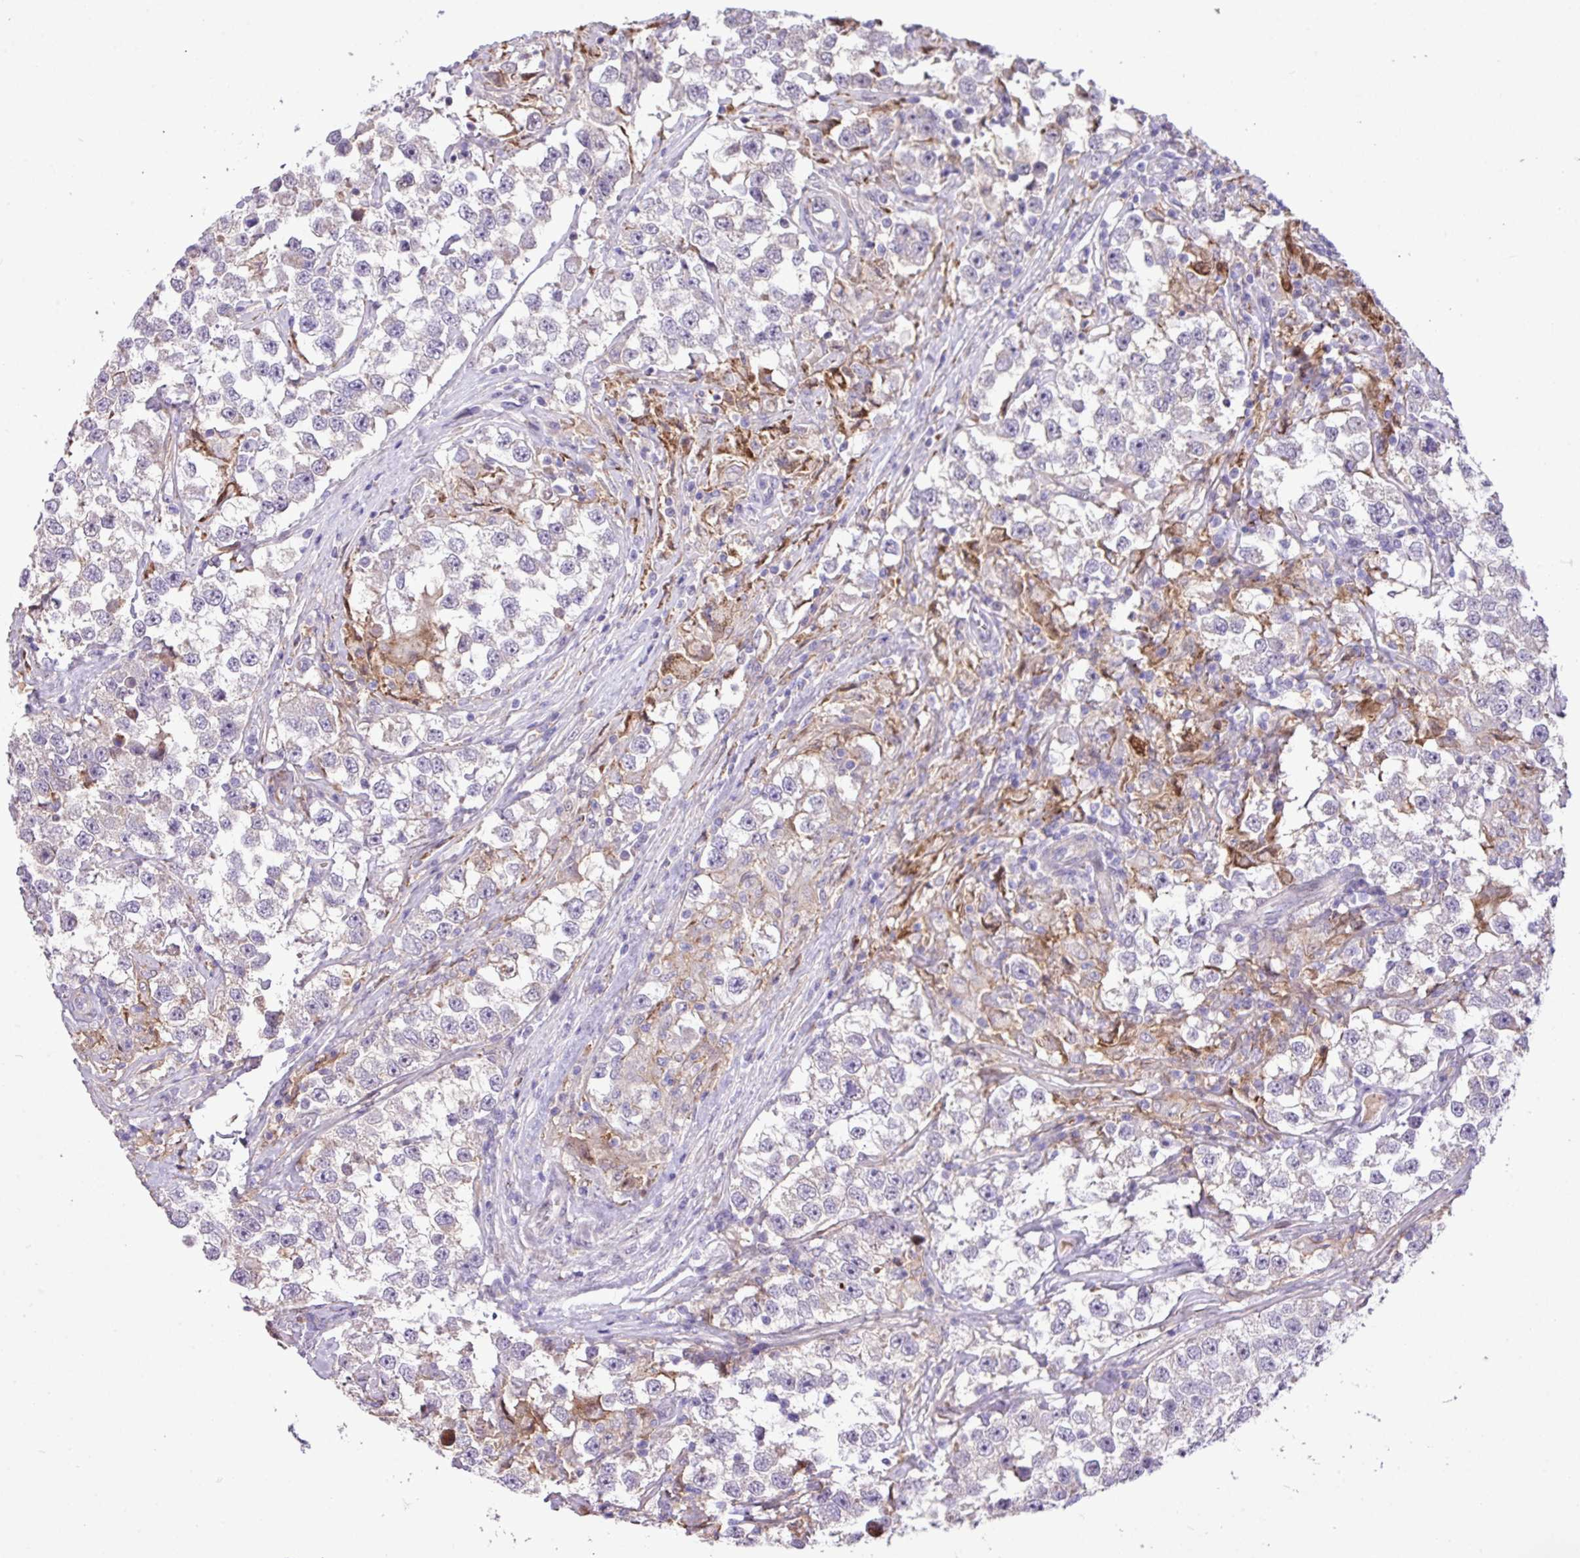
{"staining": {"intensity": "negative", "quantity": "none", "location": "none"}, "tissue": "testis cancer", "cell_type": "Tumor cells", "image_type": "cancer", "snomed": [{"axis": "morphology", "description": "Seminoma, NOS"}, {"axis": "topography", "description": "Testis"}], "caption": "Image shows no significant protein positivity in tumor cells of seminoma (testis).", "gene": "RPP25L", "patient": {"sex": "male", "age": 46}}